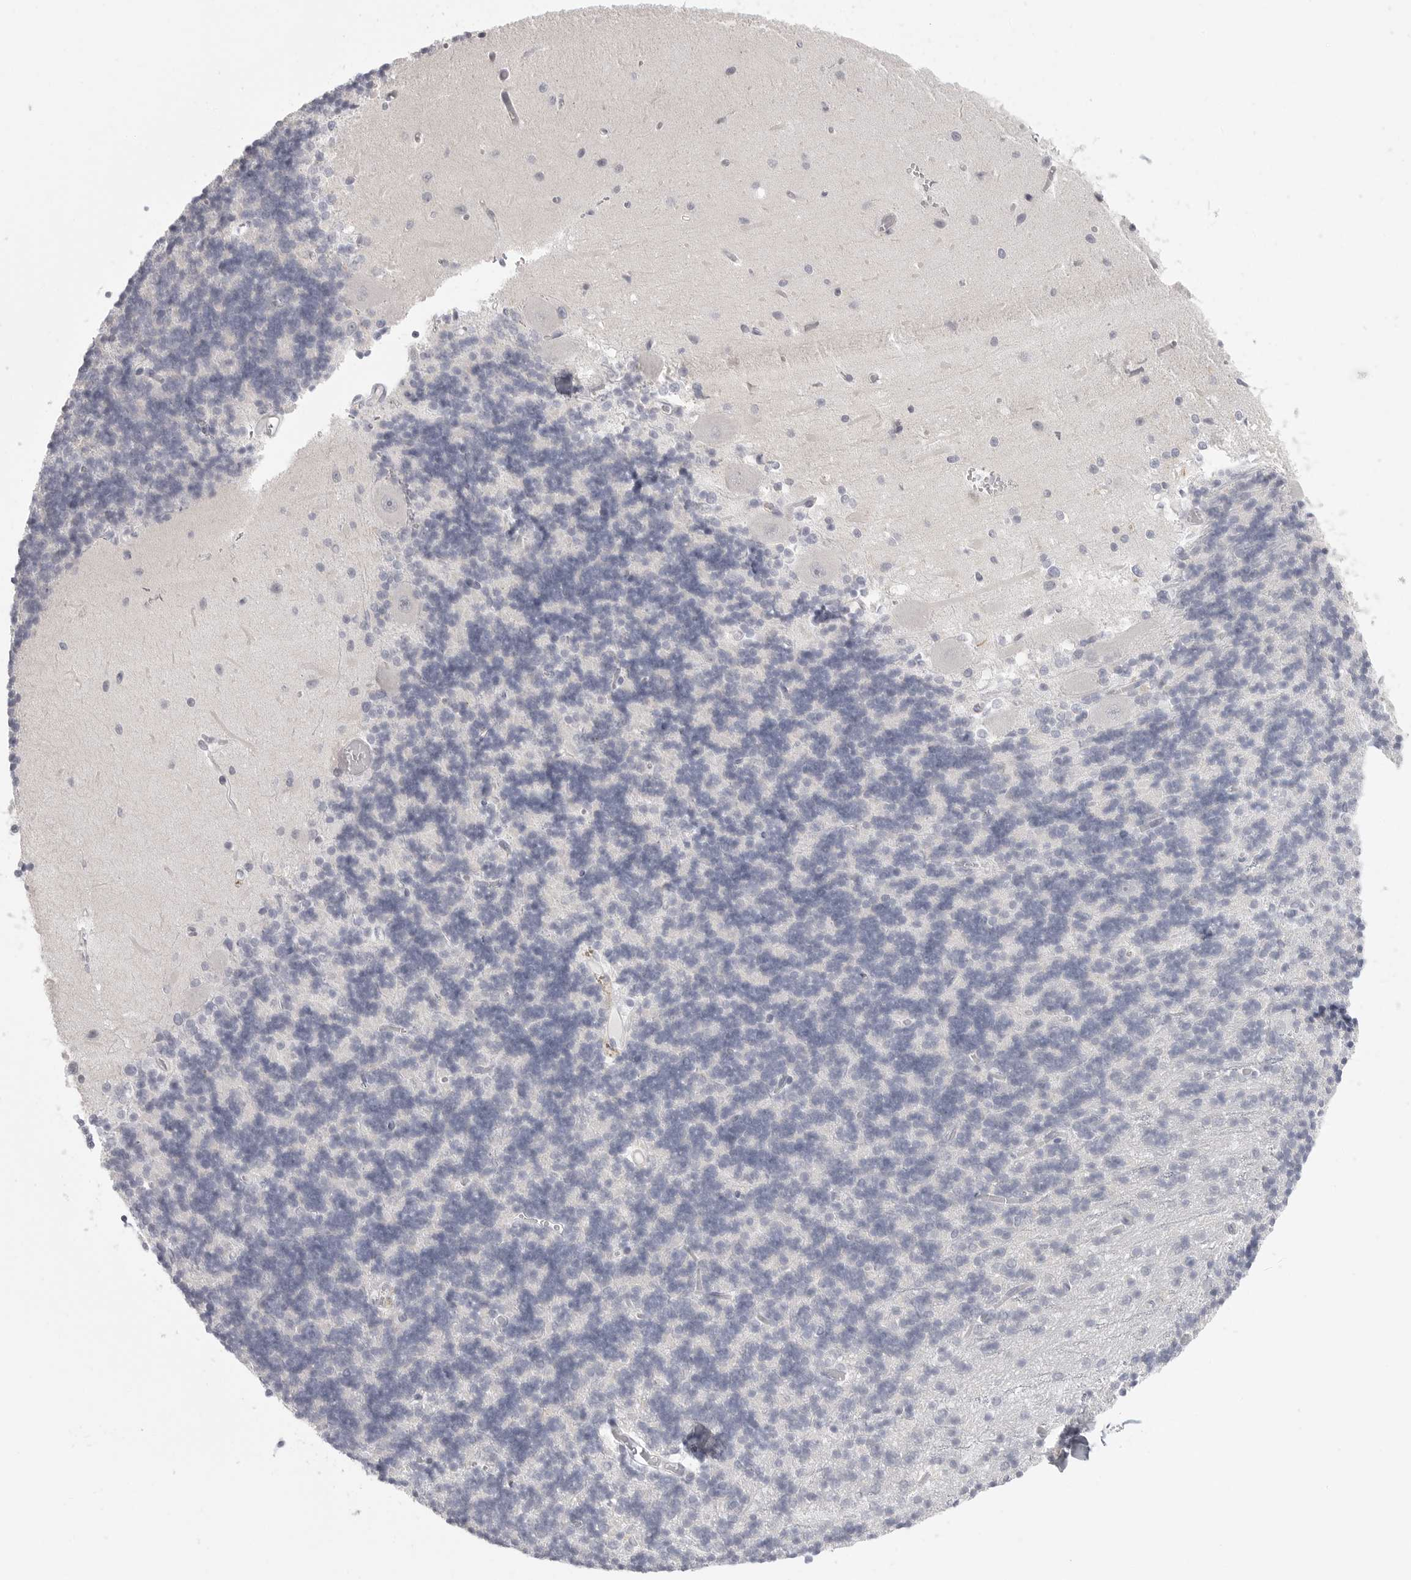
{"staining": {"intensity": "negative", "quantity": "none", "location": "none"}, "tissue": "cerebellum", "cell_type": "Cells in granular layer", "image_type": "normal", "snomed": [{"axis": "morphology", "description": "Normal tissue, NOS"}, {"axis": "topography", "description": "Cerebellum"}], "caption": "Immunohistochemical staining of unremarkable cerebellum shows no significant positivity in cells in granular layer.", "gene": "HMGCS2", "patient": {"sex": "male", "age": 37}}